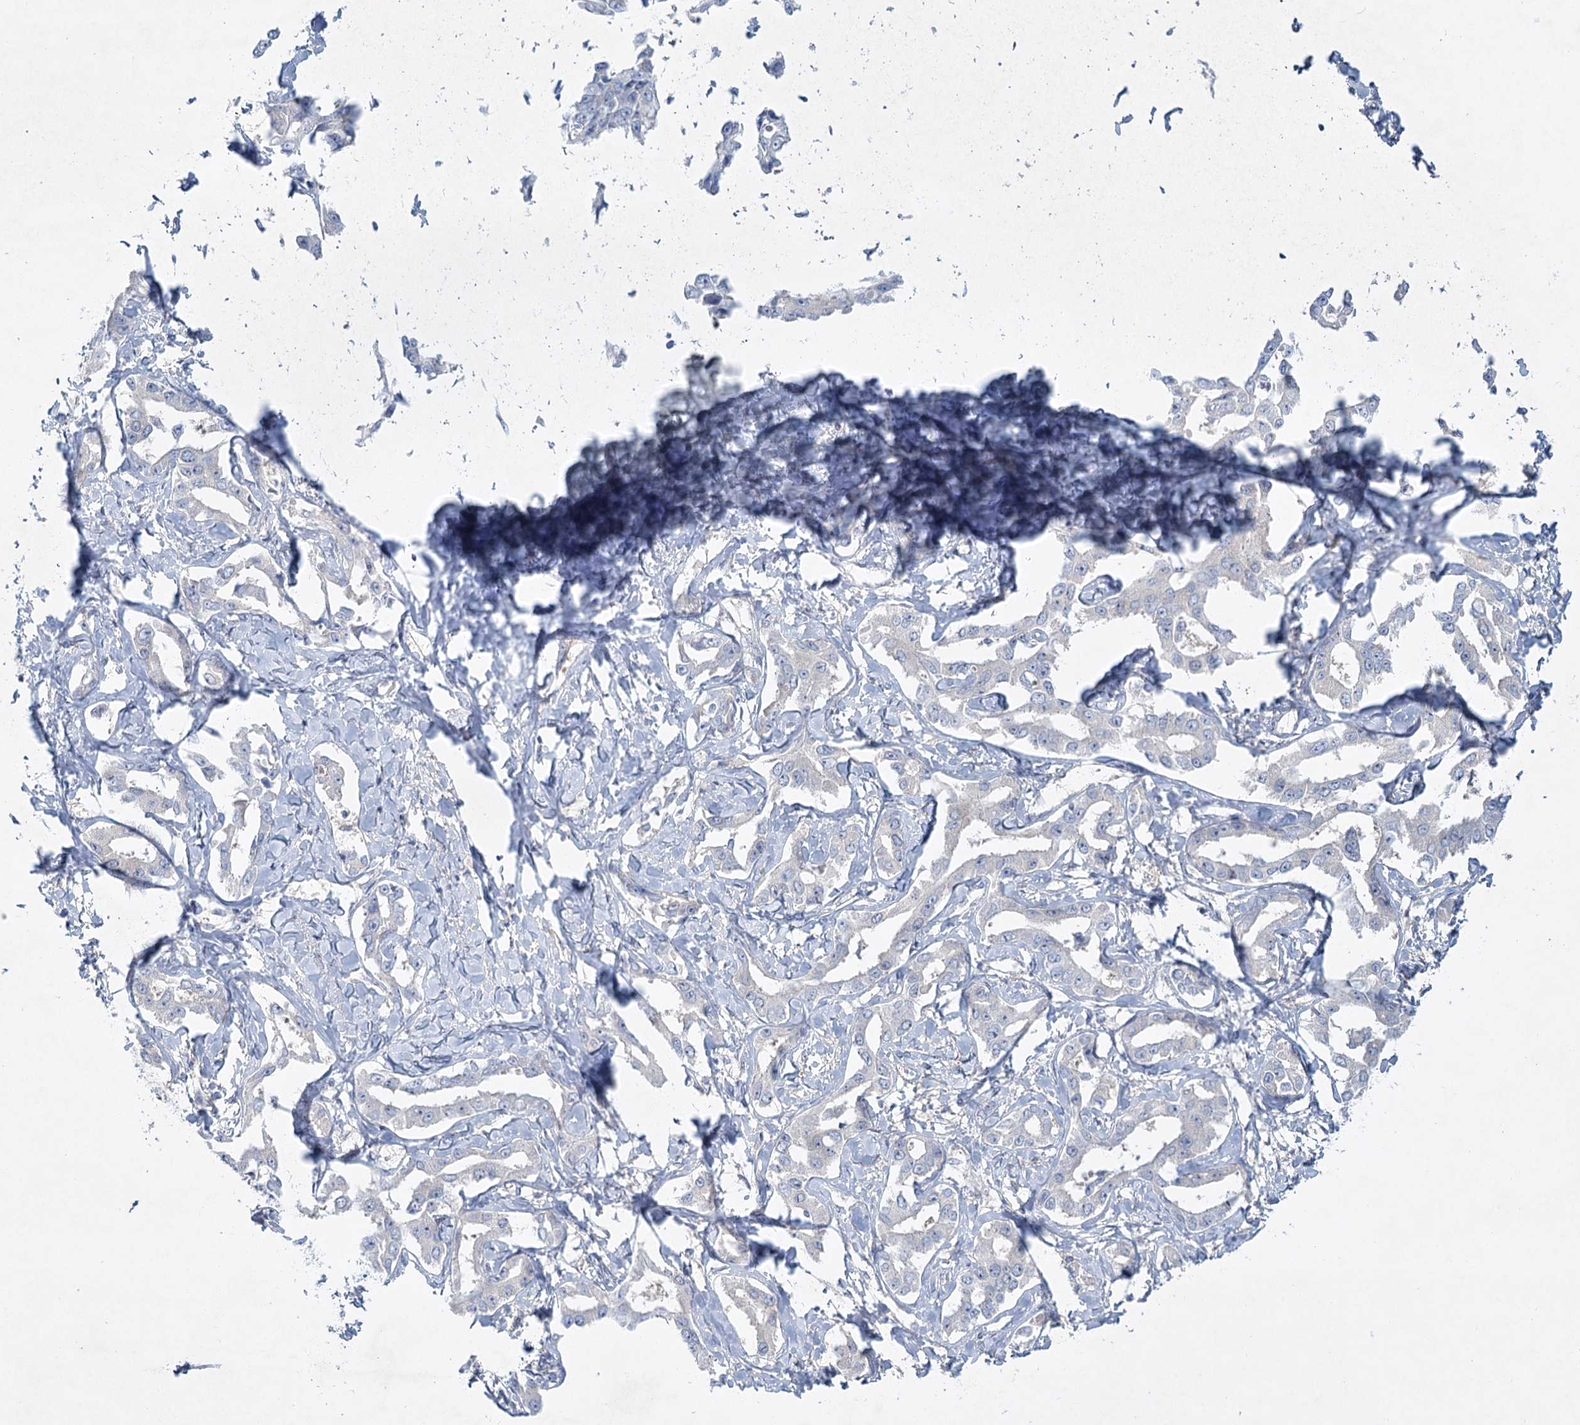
{"staining": {"intensity": "negative", "quantity": "none", "location": "none"}, "tissue": "liver cancer", "cell_type": "Tumor cells", "image_type": "cancer", "snomed": [{"axis": "morphology", "description": "Cholangiocarcinoma"}, {"axis": "topography", "description": "Liver"}], "caption": "High magnification brightfield microscopy of liver cancer stained with DAB (brown) and counterstained with hematoxylin (blue): tumor cells show no significant staining.", "gene": "AAMDC", "patient": {"sex": "male", "age": 59}}